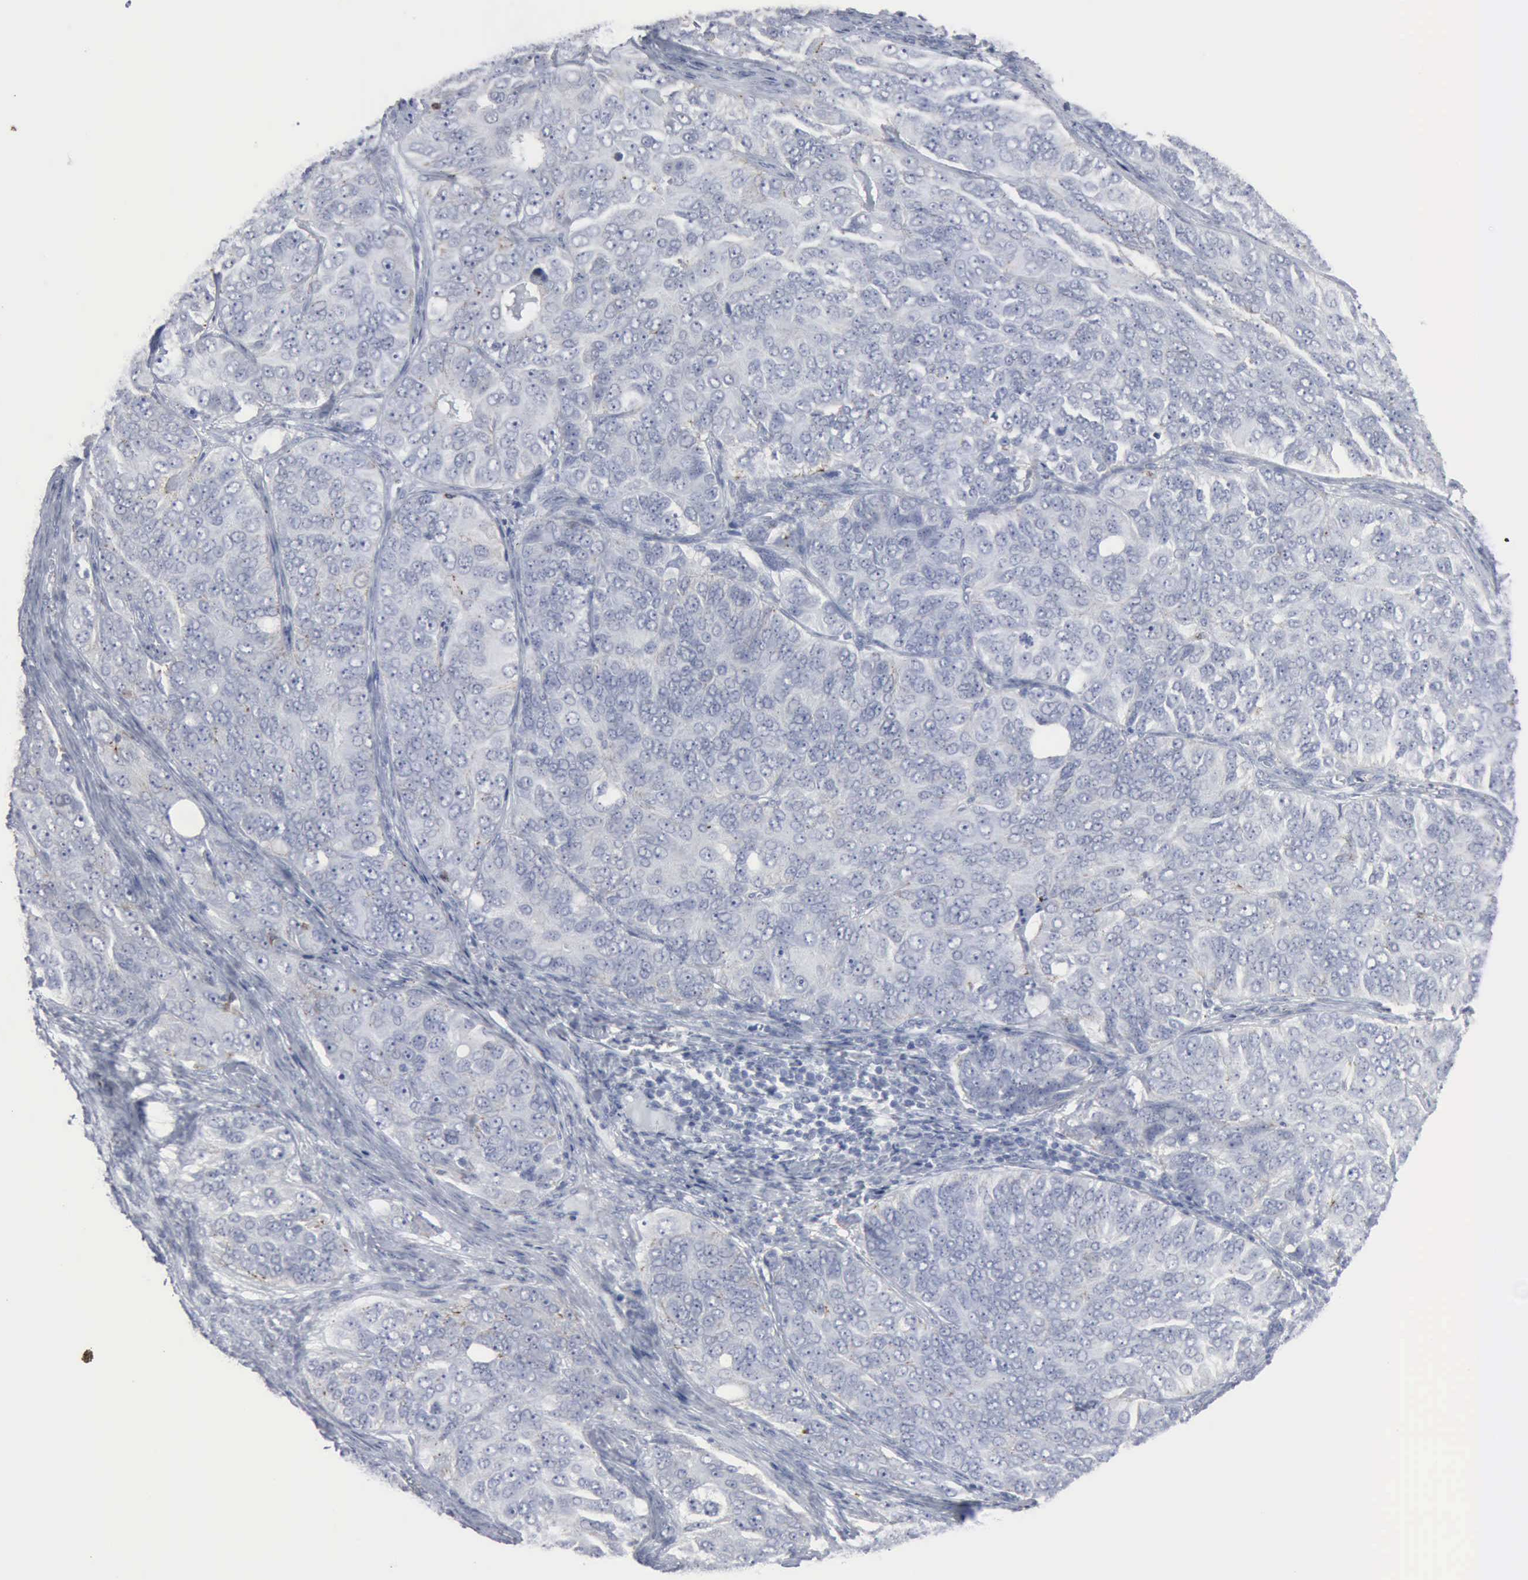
{"staining": {"intensity": "negative", "quantity": "none", "location": "none"}, "tissue": "ovarian cancer", "cell_type": "Tumor cells", "image_type": "cancer", "snomed": [{"axis": "morphology", "description": "Carcinoma, endometroid"}, {"axis": "topography", "description": "Ovary"}], "caption": "Tumor cells are negative for brown protein staining in ovarian cancer.", "gene": "GLA", "patient": {"sex": "female", "age": 51}}